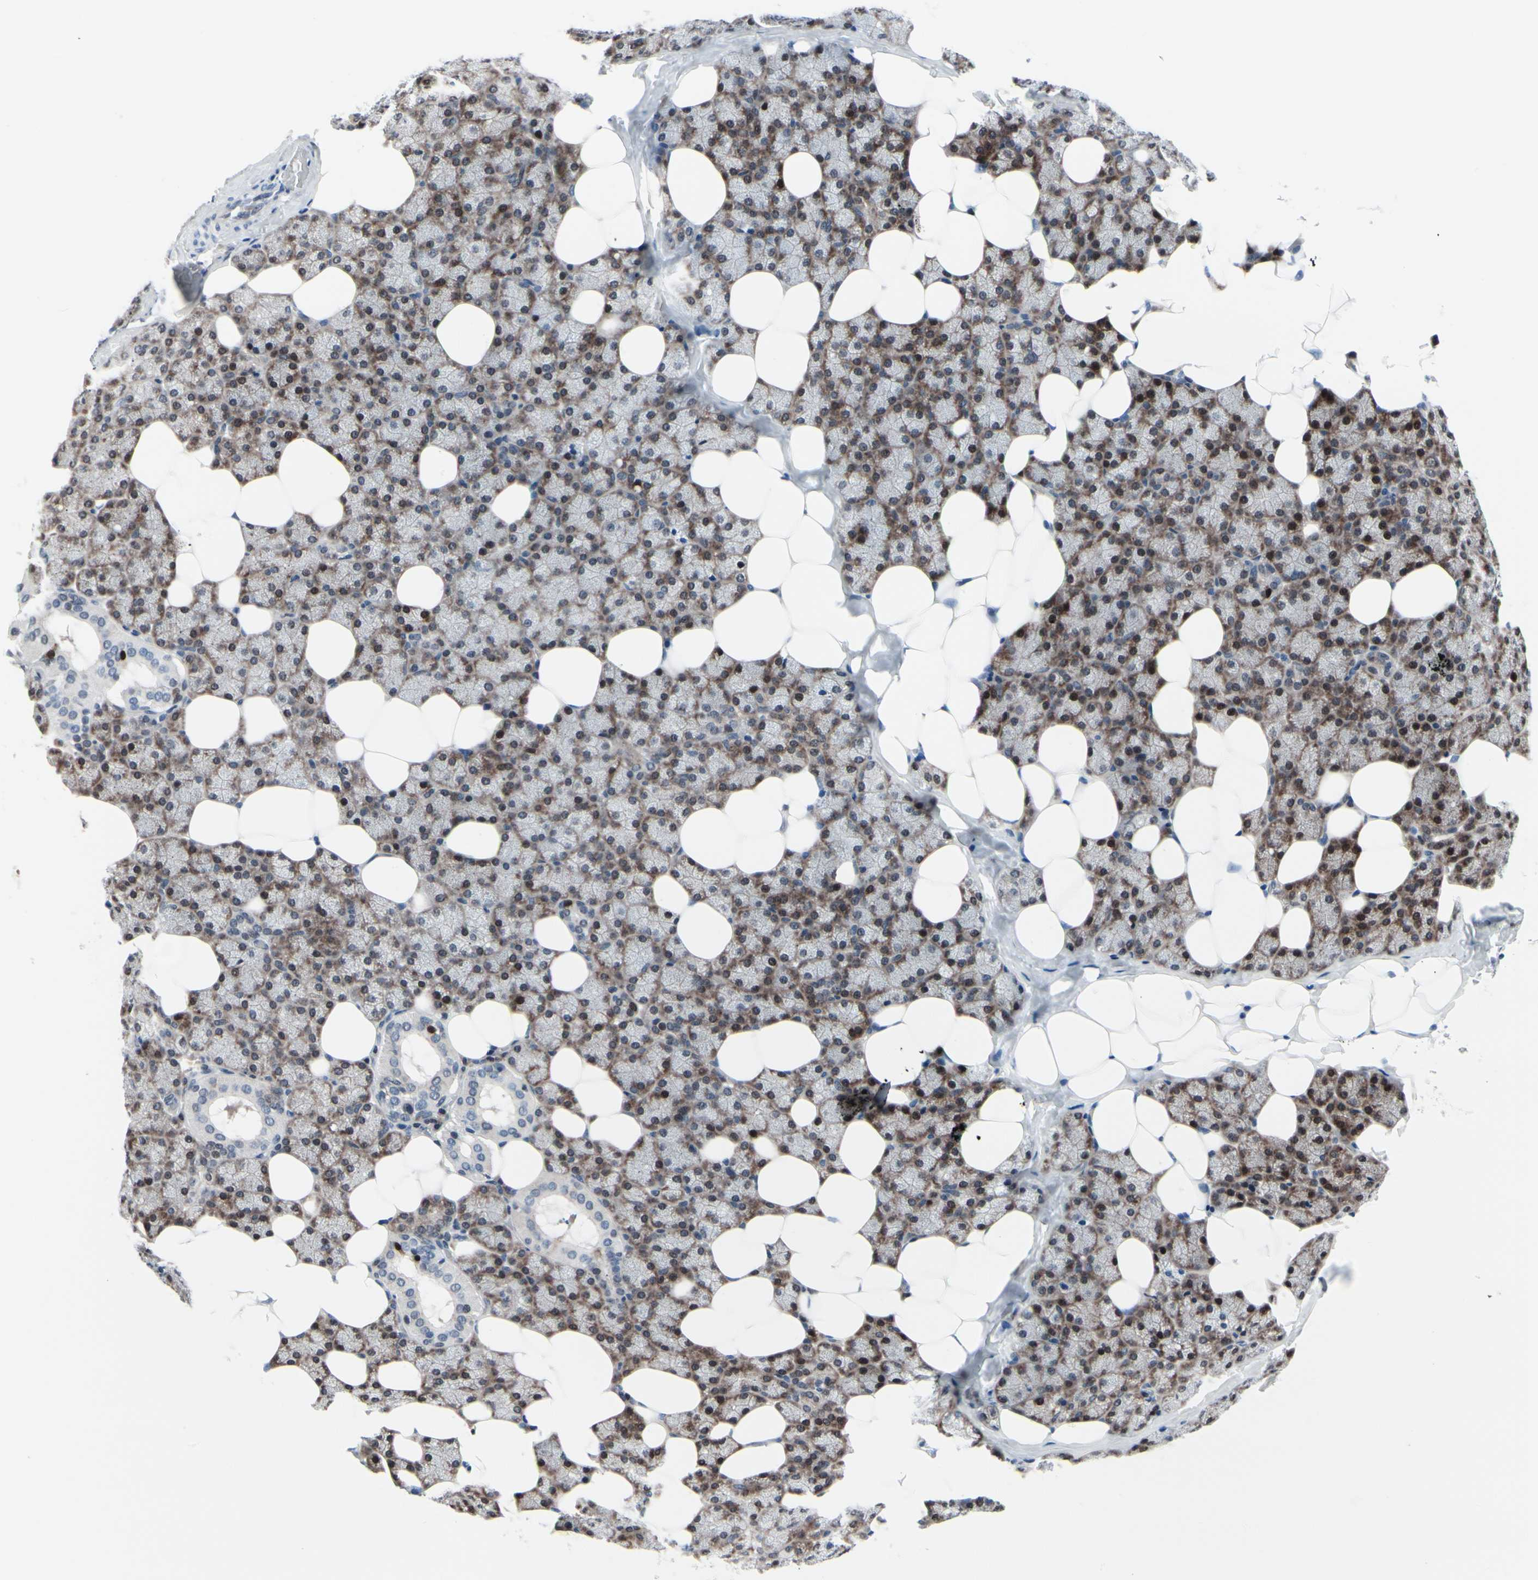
{"staining": {"intensity": "moderate", "quantity": "25%-75%", "location": "cytoplasmic/membranous"}, "tissue": "salivary gland", "cell_type": "Glandular cells", "image_type": "normal", "snomed": [{"axis": "morphology", "description": "Normal tissue, NOS"}, {"axis": "topography", "description": "Lymph node"}, {"axis": "topography", "description": "Salivary gland"}], "caption": "Unremarkable salivary gland exhibits moderate cytoplasmic/membranous staining in about 25%-75% of glandular cells, visualized by immunohistochemistry. Nuclei are stained in blue.", "gene": "TXN", "patient": {"sex": "male", "age": 8}}